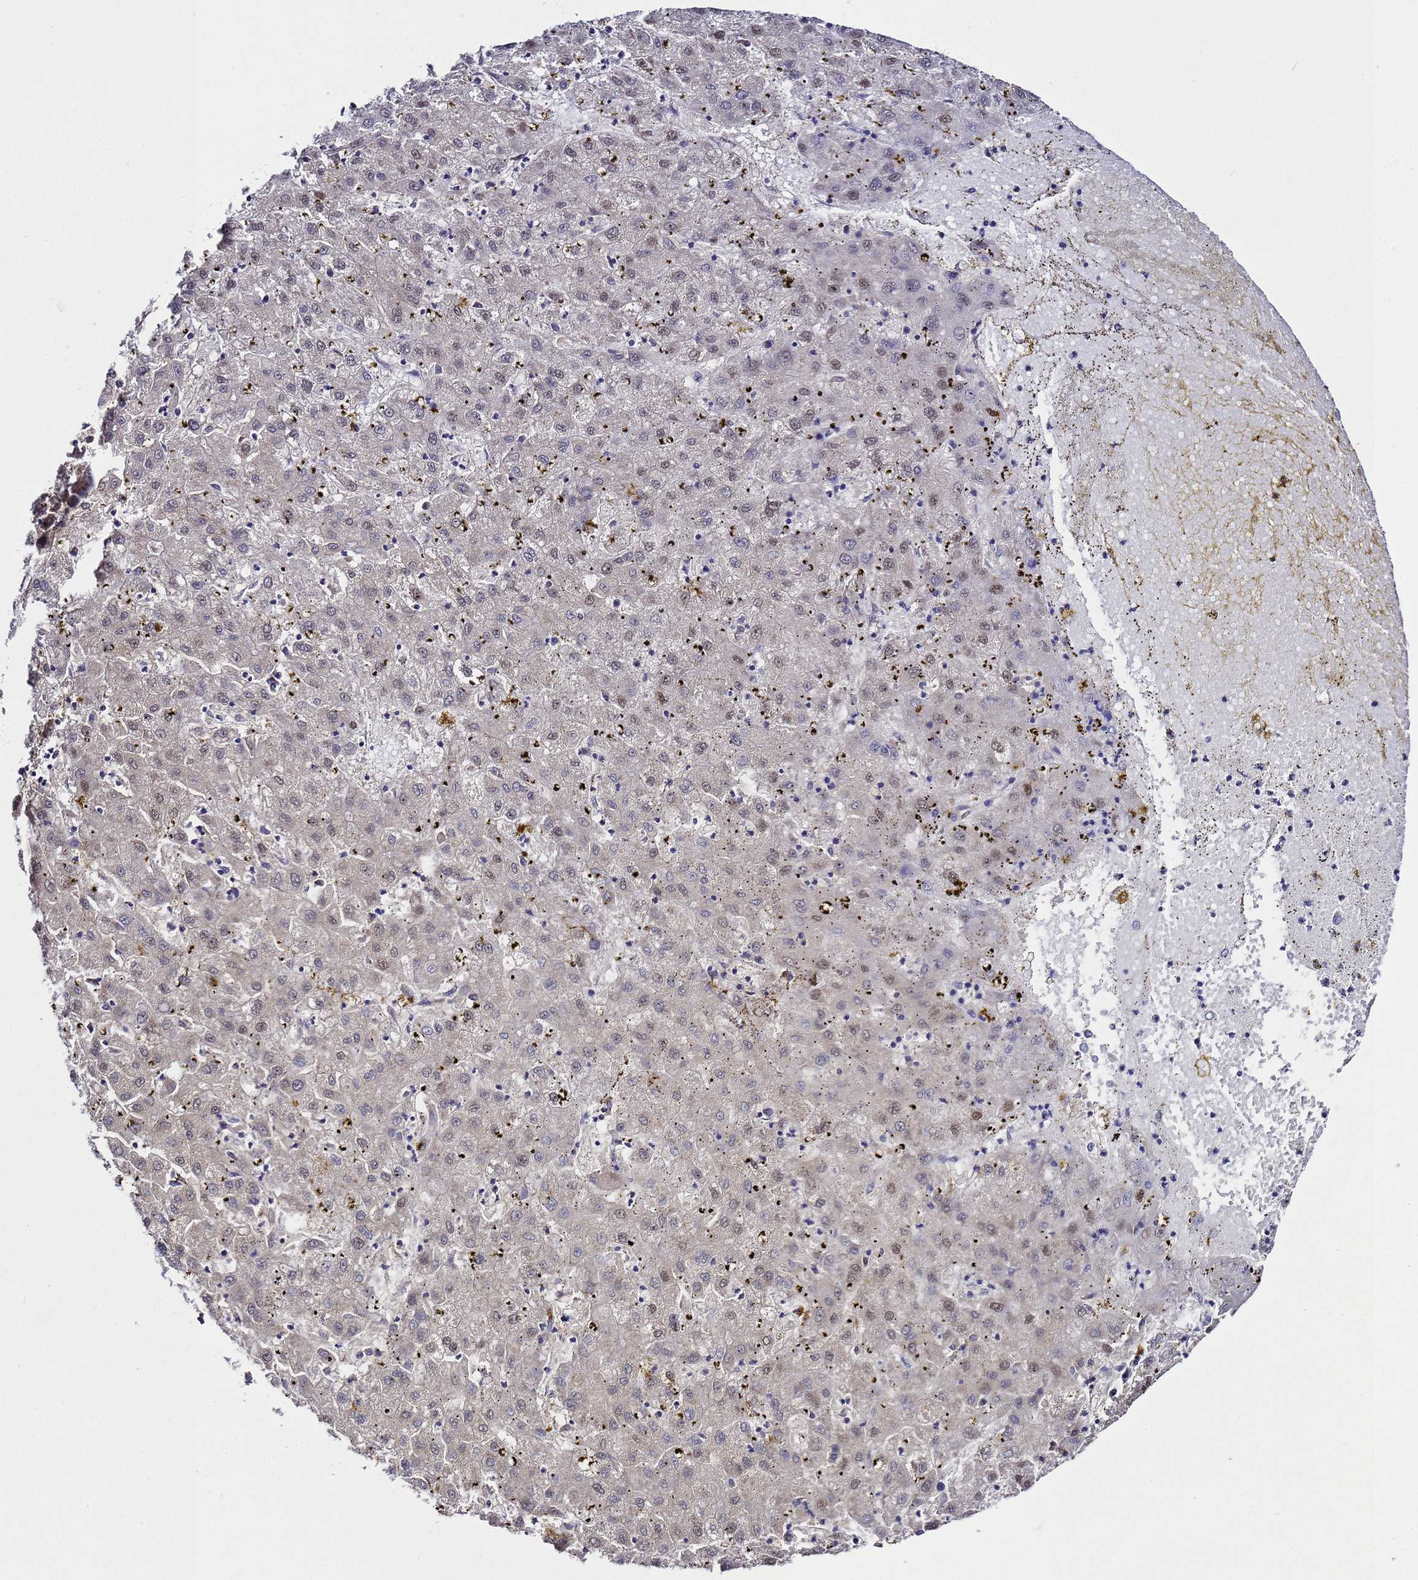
{"staining": {"intensity": "weak", "quantity": "<25%", "location": "cytoplasmic/membranous,nuclear"}, "tissue": "liver cancer", "cell_type": "Tumor cells", "image_type": "cancer", "snomed": [{"axis": "morphology", "description": "Carcinoma, Hepatocellular, NOS"}, {"axis": "topography", "description": "Liver"}], "caption": "Tumor cells are negative for protein expression in human liver cancer (hepatocellular carcinoma).", "gene": "ALG3", "patient": {"sex": "male", "age": 72}}